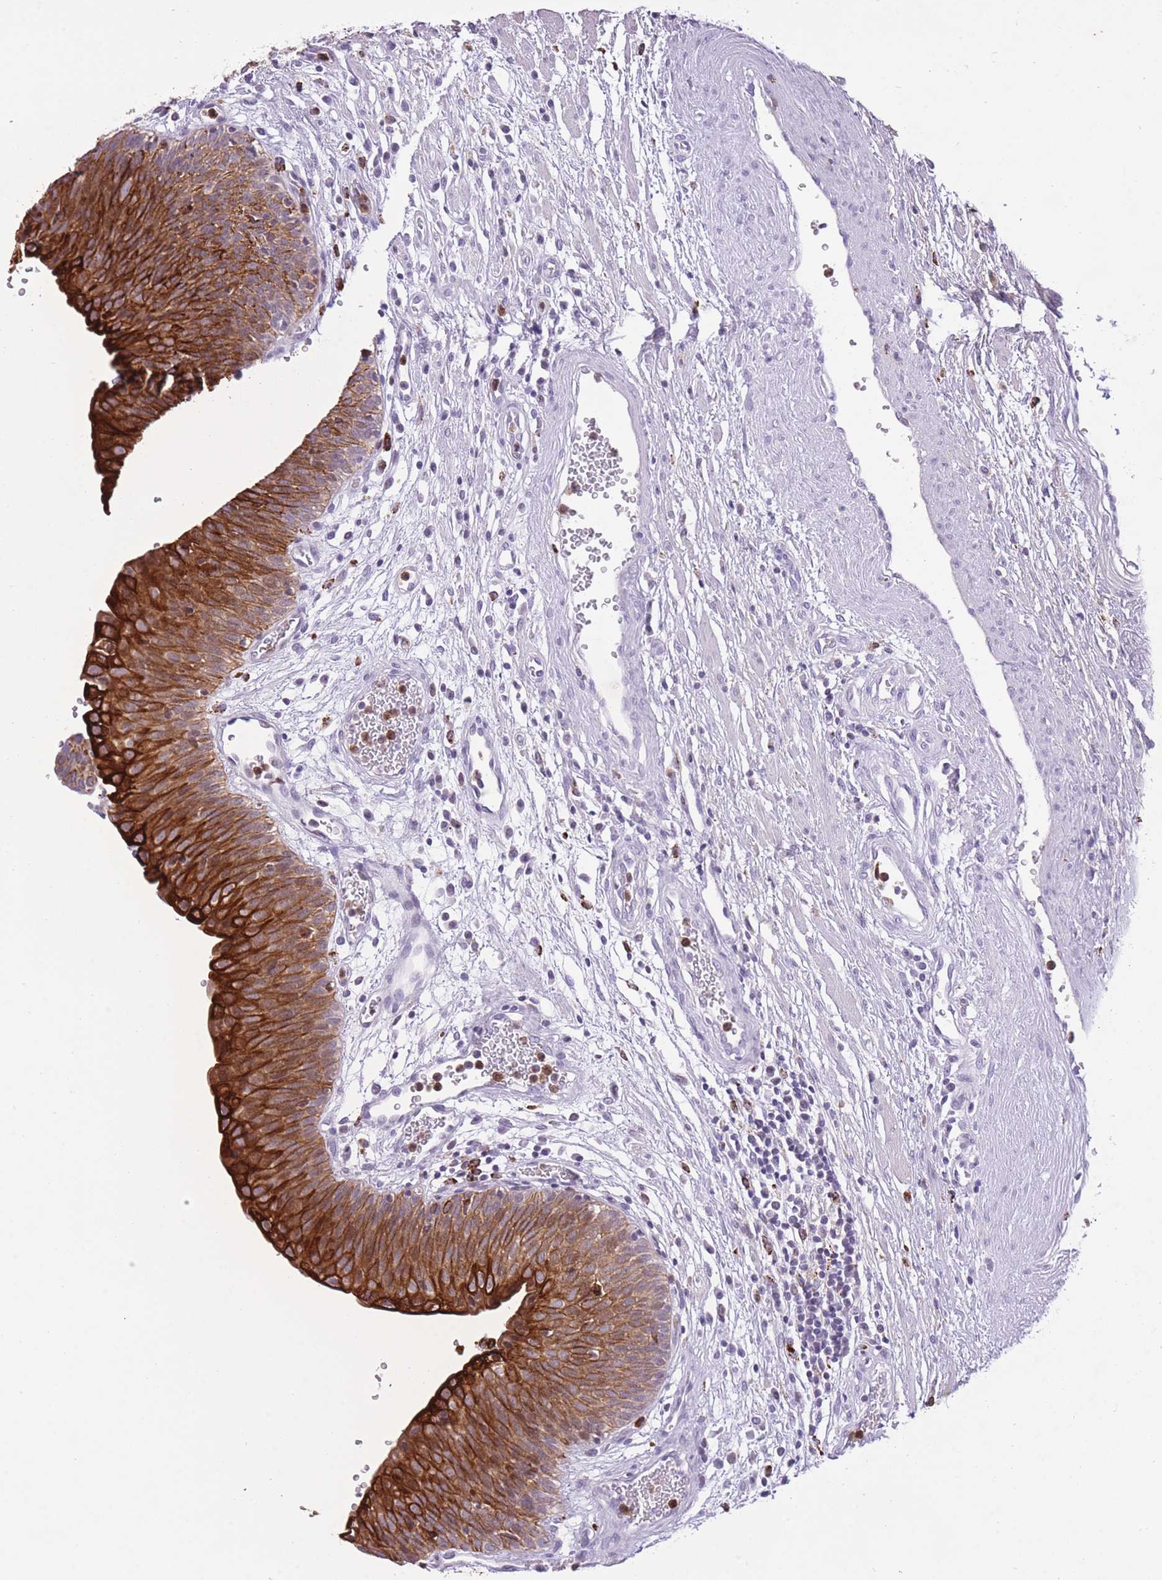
{"staining": {"intensity": "strong", "quantity": ">75%", "location": "cytoplasmic/membranous"}, "tissue": "urinary bladder", "cell_type": "Urothelial cells", "image_type": "normal", "snomed": [{"axis": "morphology", "description": "Normal tissue, NOS"}, {"axis": "topography", "description": "Urinary bladder"}], "caption": "IHC image of normal human urinary bladder stained for a protein (brown), which demonstrates high levels of strong cytoplasmic/membranous positivity in approximately >75% of urothelial cells.", "gene": "MEIS3", "patient": {"sex": "male", "age": 55}}